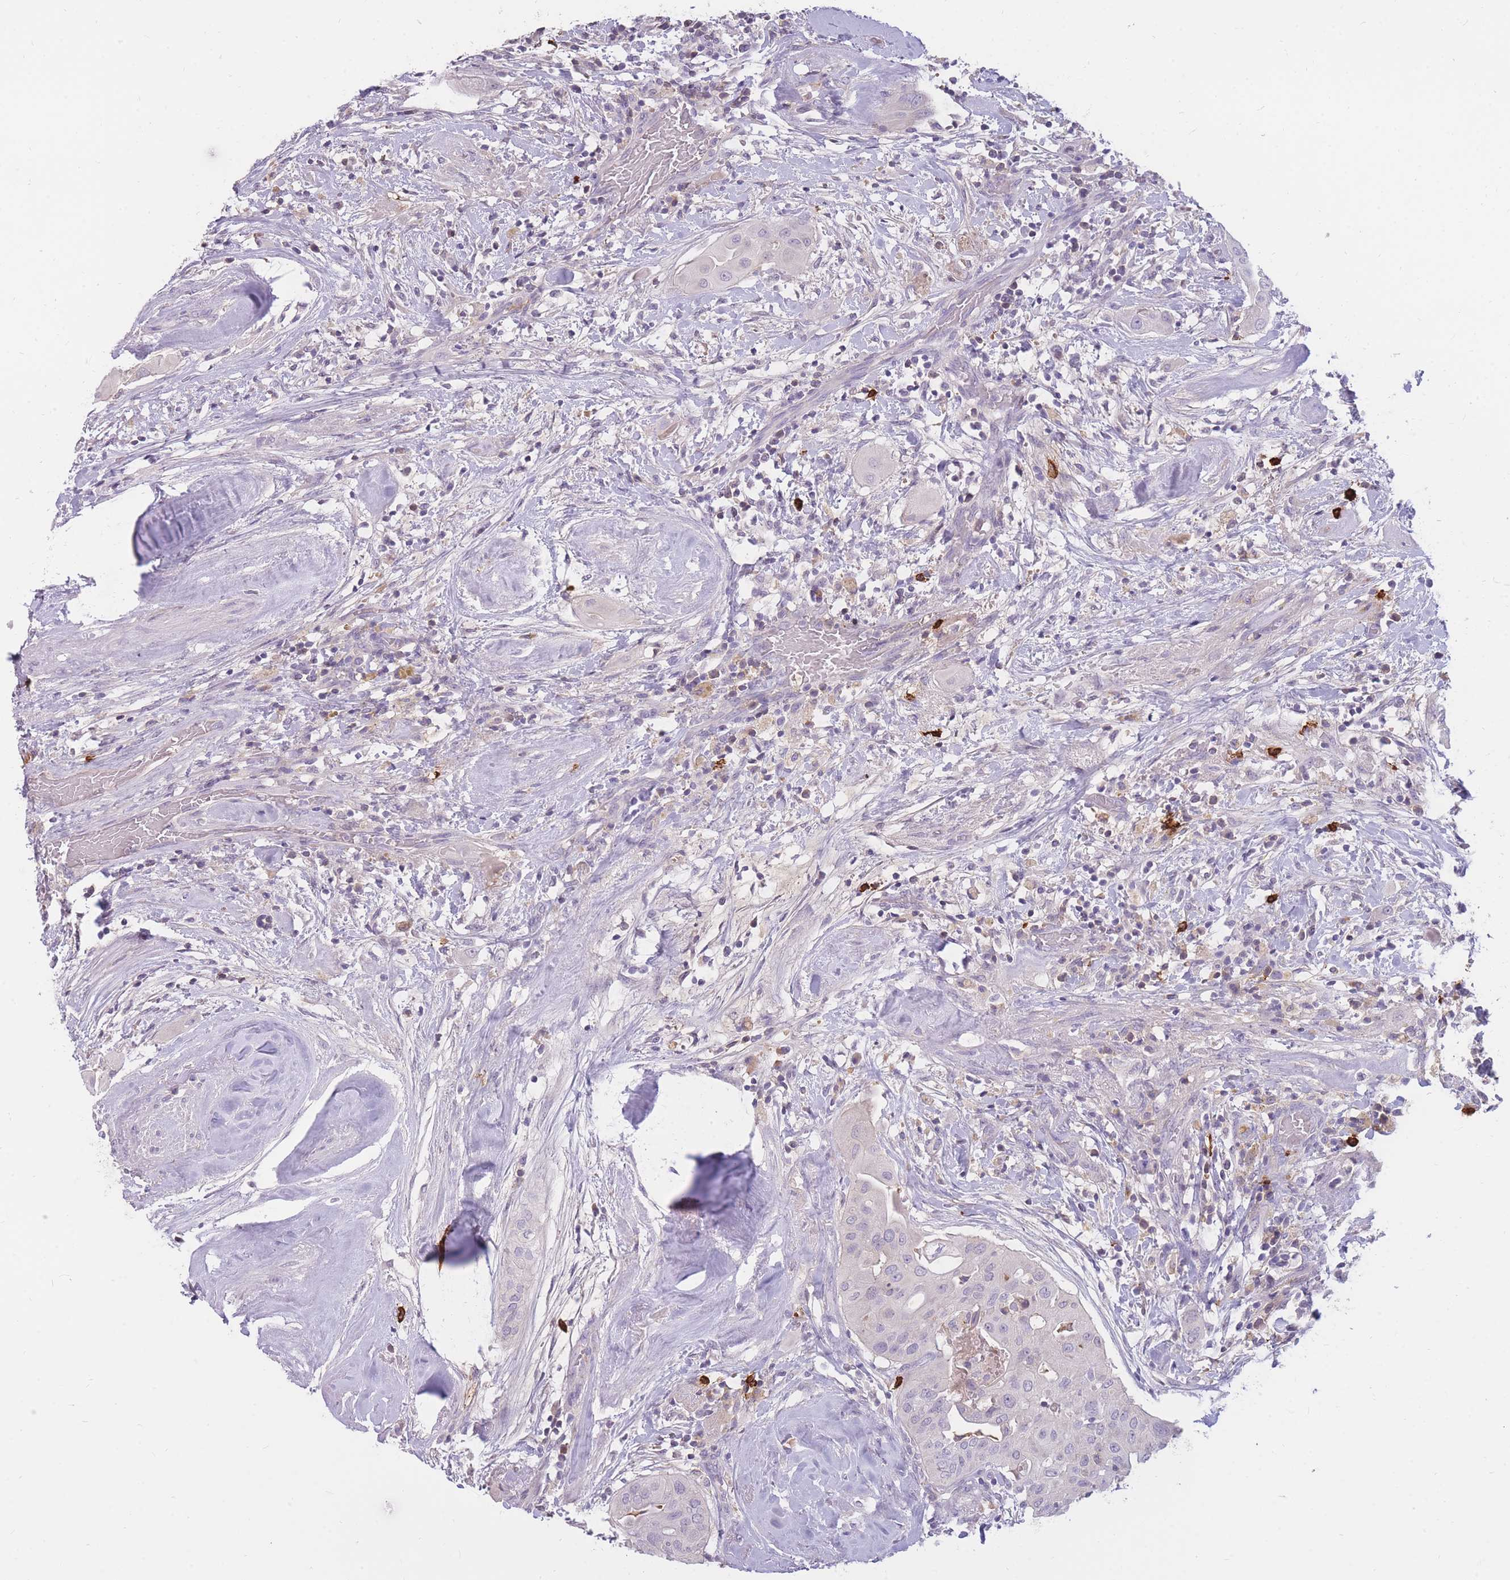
{"staining": {"intensity": "negative", "quantity": "none", "location": "none"}, "tissue": "thyroid cancer", "cell_type": "Tumor cells", "image_type": "cancer", "snomed": [{"axis": "morphology", "description": "Papillary adenocarcinoma, NOS"}, {"axis": "topography", "description": "Thyroid gland"}], "caption": "This photomicrograph is of thyroid cancer (papillary adenocarcinoma) stained with immunohistochemistry (IHC) to label a protein in brown with the nuclei are counter-stained blue. There is no expression in tumor cells.", "gene": "TPSD1", "patient": {"sex": "female", "age": 59}}